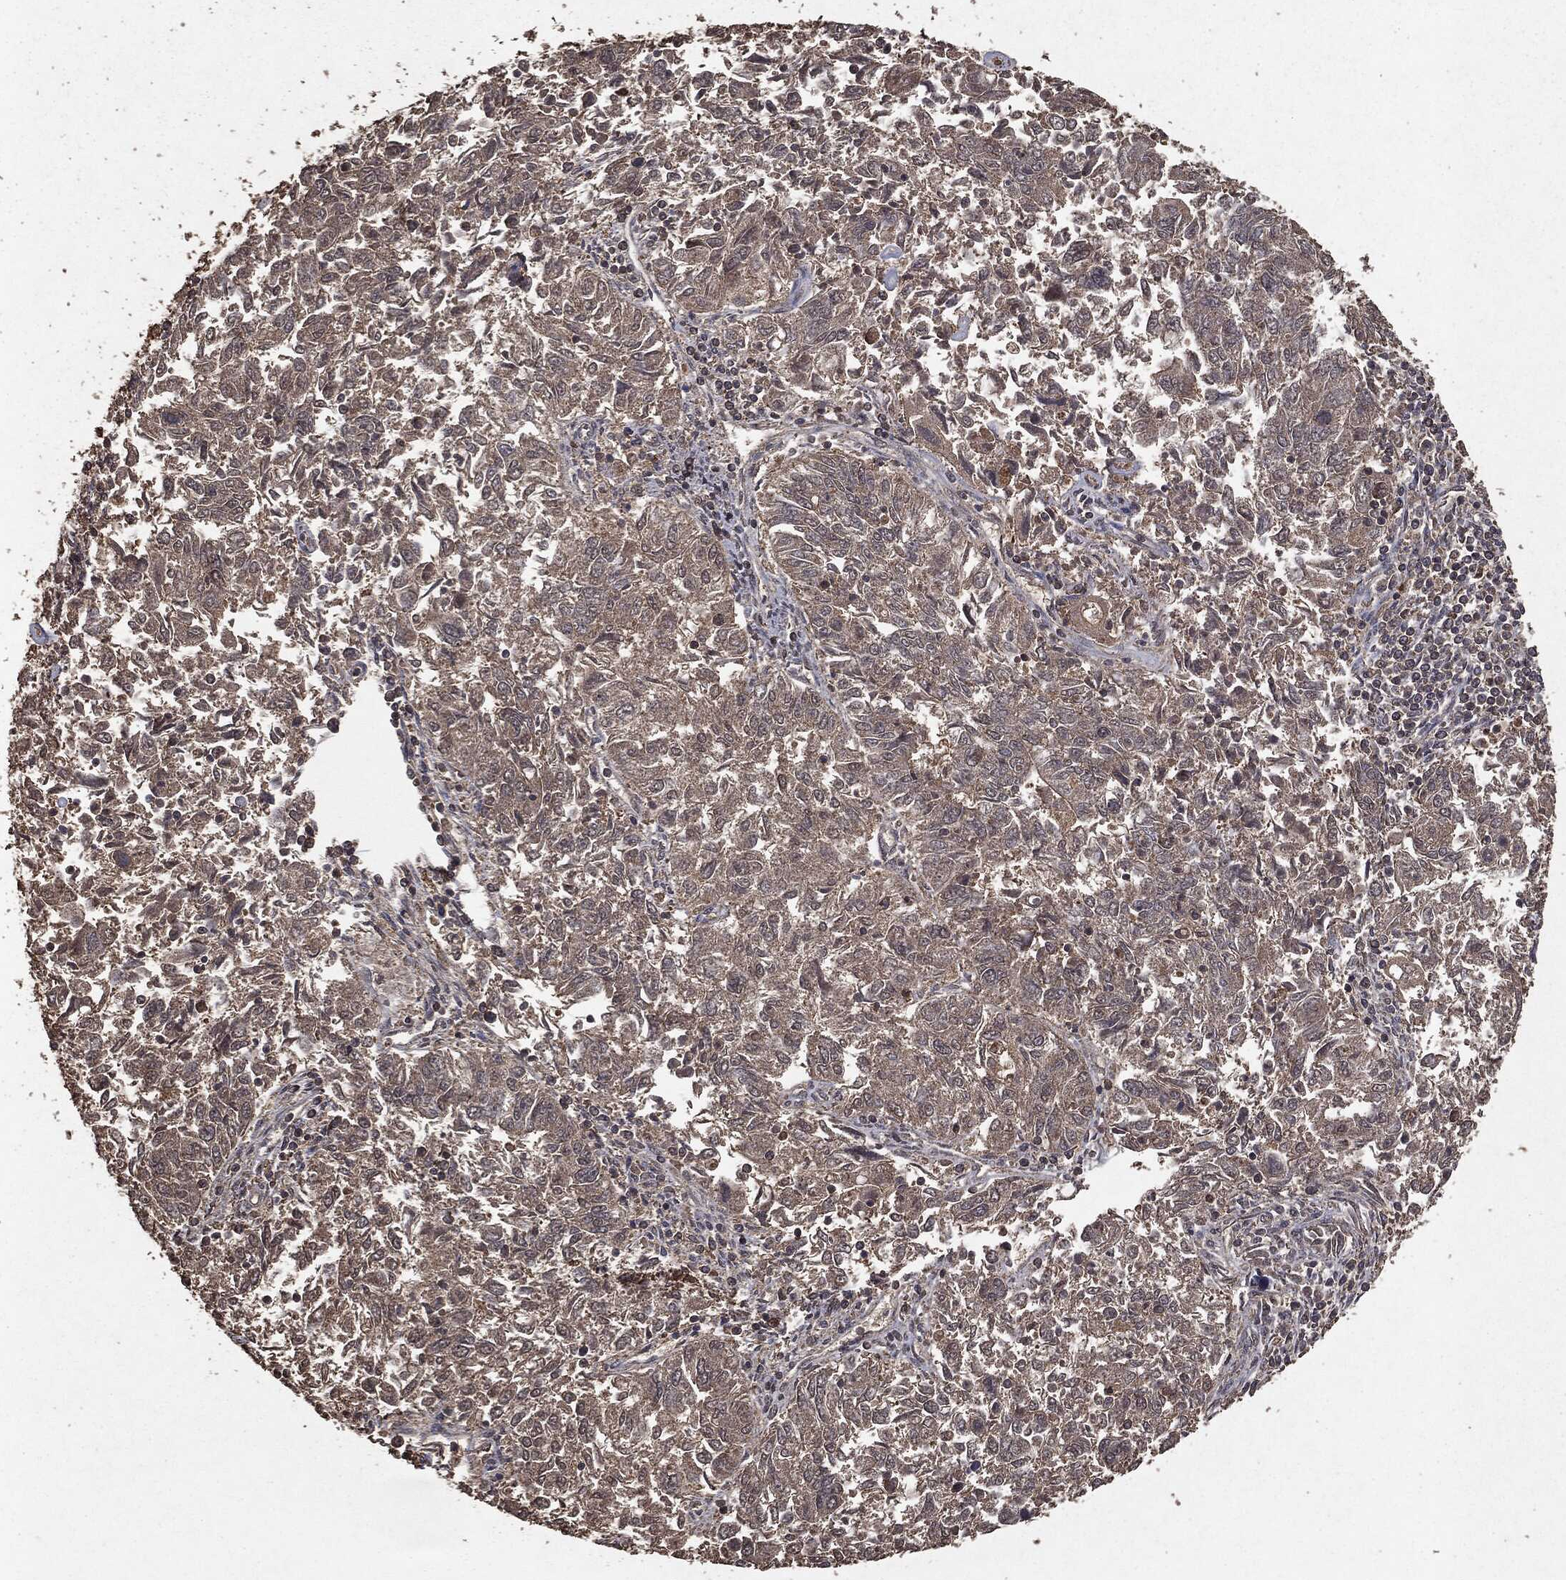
{"staining": {"intensity": "negative", "quantity": "none", "location": "none"}, "tissue": "endometrial cancer", "cell_type": "Tumor cells", "image_type": "cancer", "snomed": [{"axis": "morphology", "description": "Adenocarcinoma, NOS"}, {"axis": "topography", "description": "Endometrium"}], "caption": "Tumor cells show no significant protein positivity in endometrial cancer. Nuclei are stained in blue.", "gene": "NME1", "patient": {"sex": "female", "age": 42}}